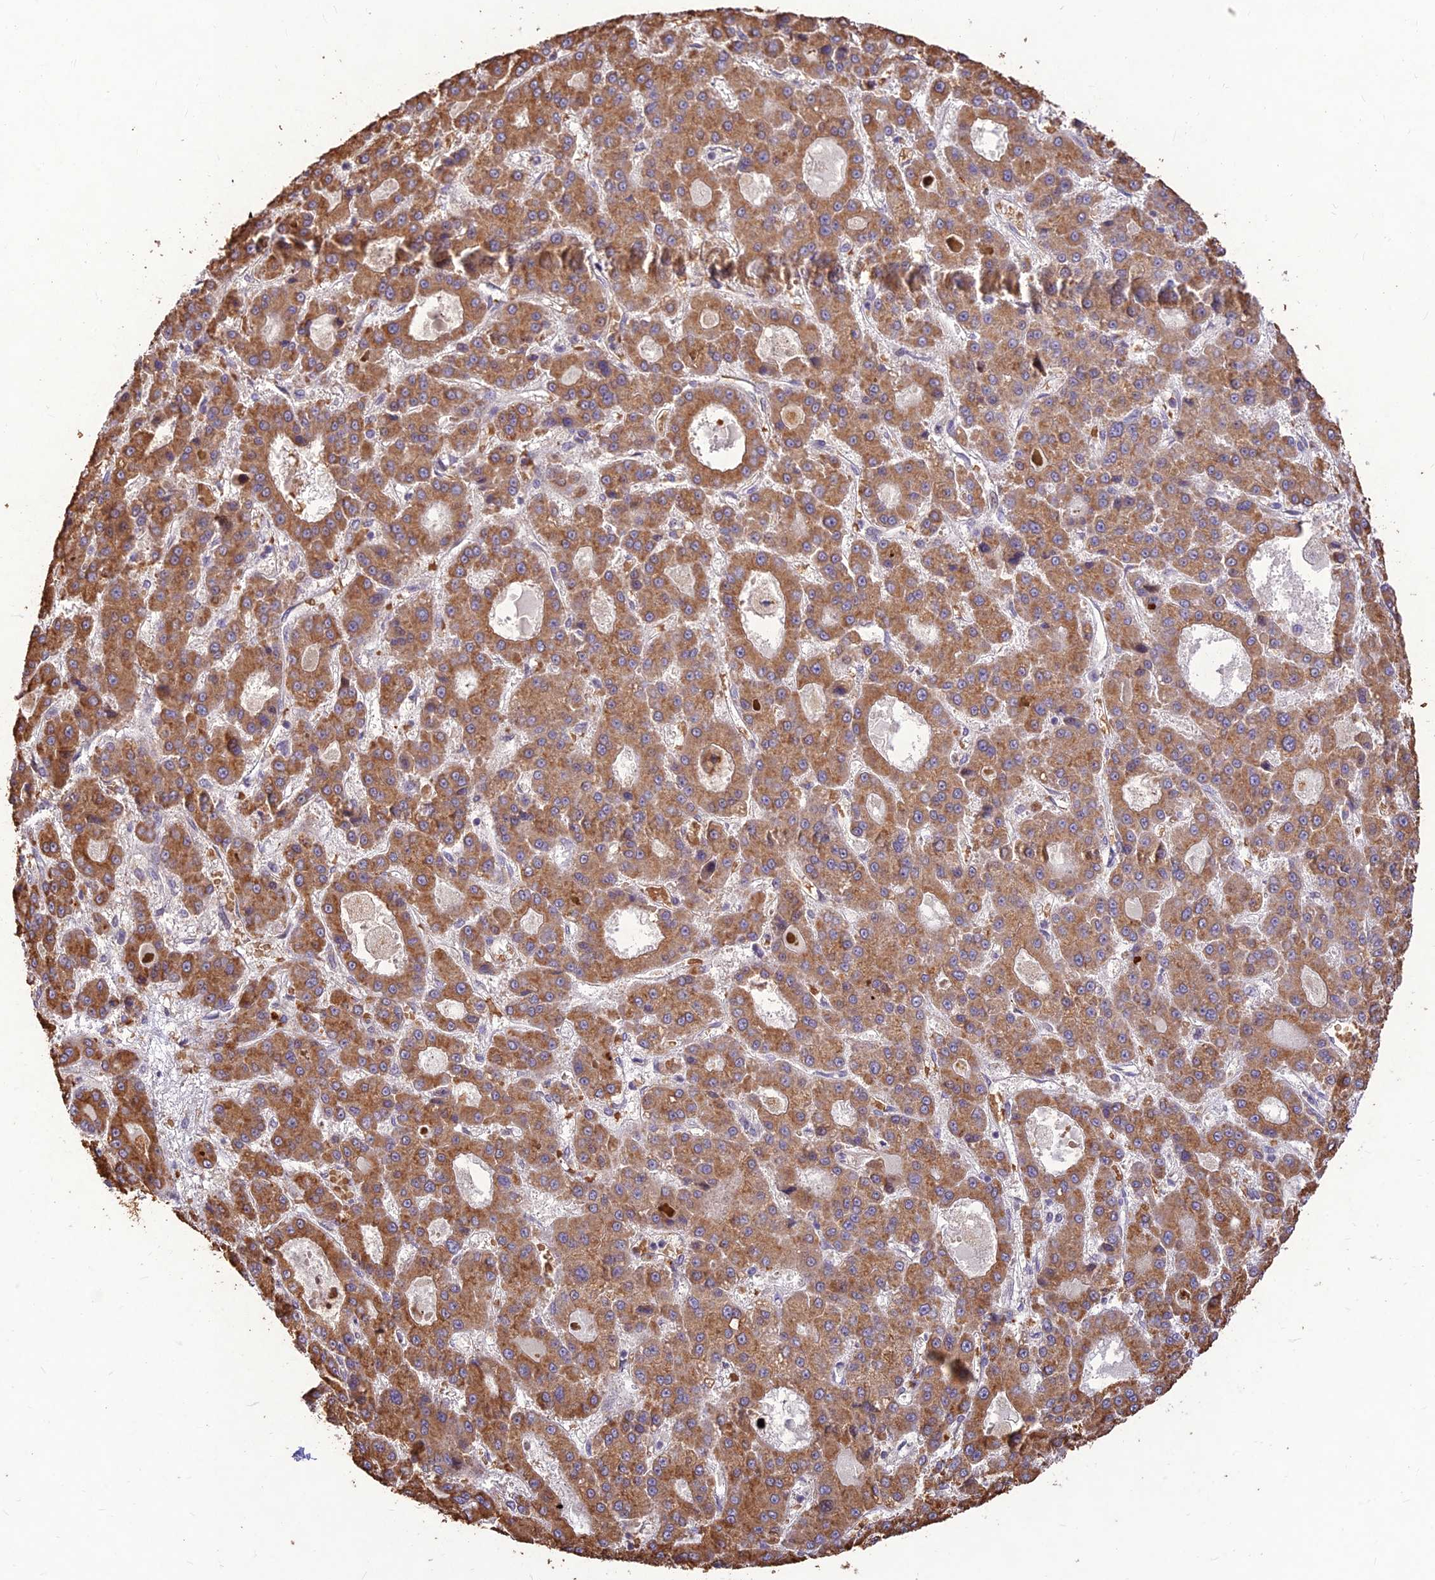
{"staining": {"intensity": "moderate", "quantity": ">75%", "location": "cytoplasmic/membranous"}, "tissue": "liver cancer", "cell_type": "Tumor cells", "image_type": "cancer", "snomed": [{"axis": "morphology", "description": "Carcinoma, Hepatocellular, NOS"}, {"axis": "topography", "description": "Liver"}], "caption": "Protein analysis of liver cancer (hepatocellular carcinoma) tissue displays moderate cytoplasmic/membranous positivity in approximately >75% of tumor cells. Immunohistochemistry stains the protein in brown and the nuclei are stained blue.", "gene": "PPP1R11", "patient": {"sex": "male", "age": 70}}